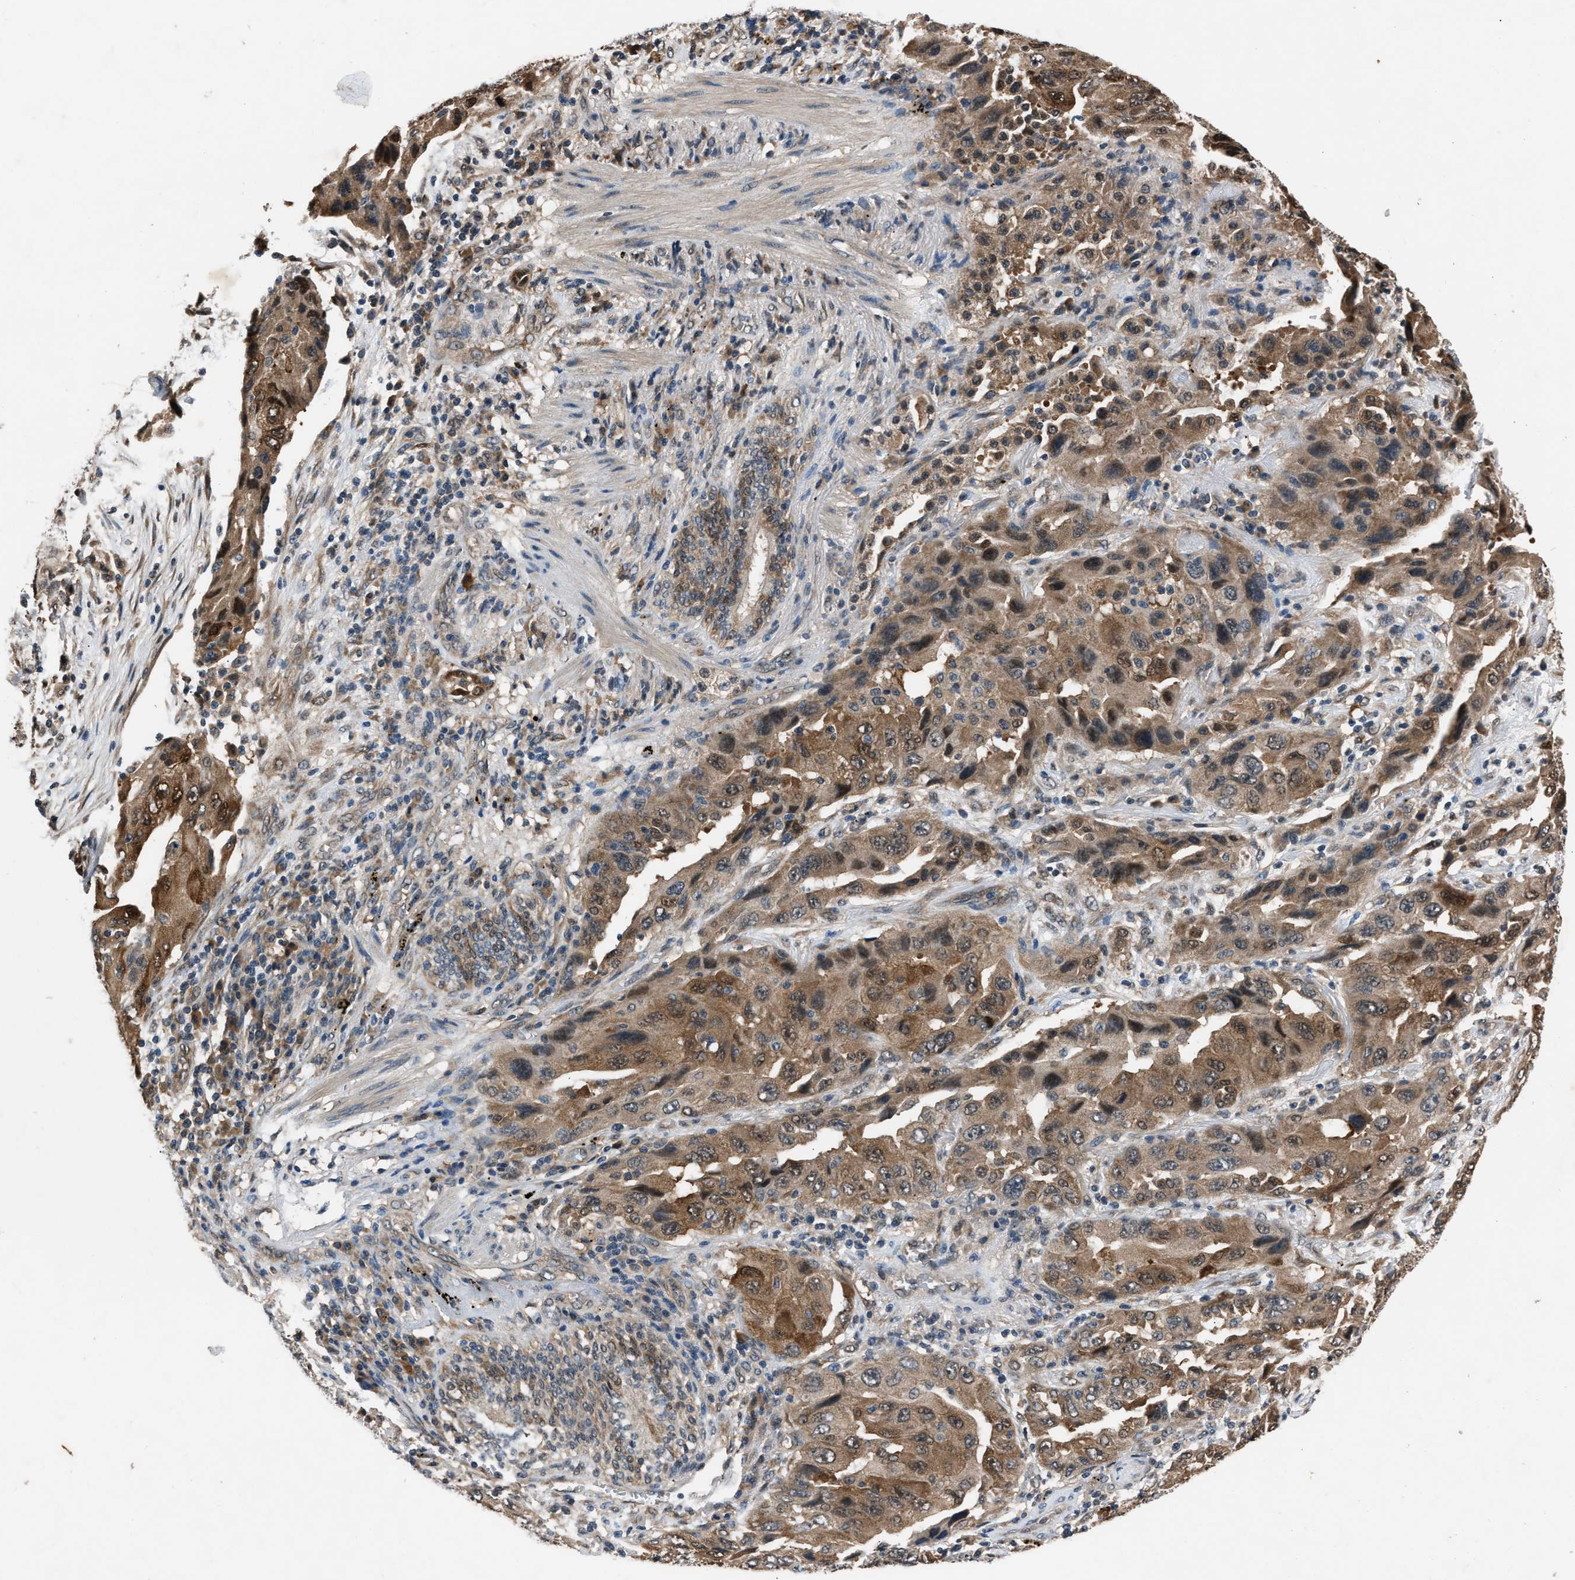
{"staining": {"intensity": "moderate", "quantity": ">75%", "location": "cytoplasmic/membranous,nuclear"}, "tissue": "lung cancer", "cell_type": "Tumor cells", "image_type": "cancer", "snomed": [{"axis": "morphology", "description": "Adenocarcinoma, NOS"}, {"axis": "topography", "description": "Lung"}], "caption": "Human lung cancer stained for a protein (brown) reveals moderate cytoplasmic/membranous and nuclear positive positivity in about >75% of tumor cells.", "gene": "TP53I3", "patient": {"sex": "female", "age": 65}}